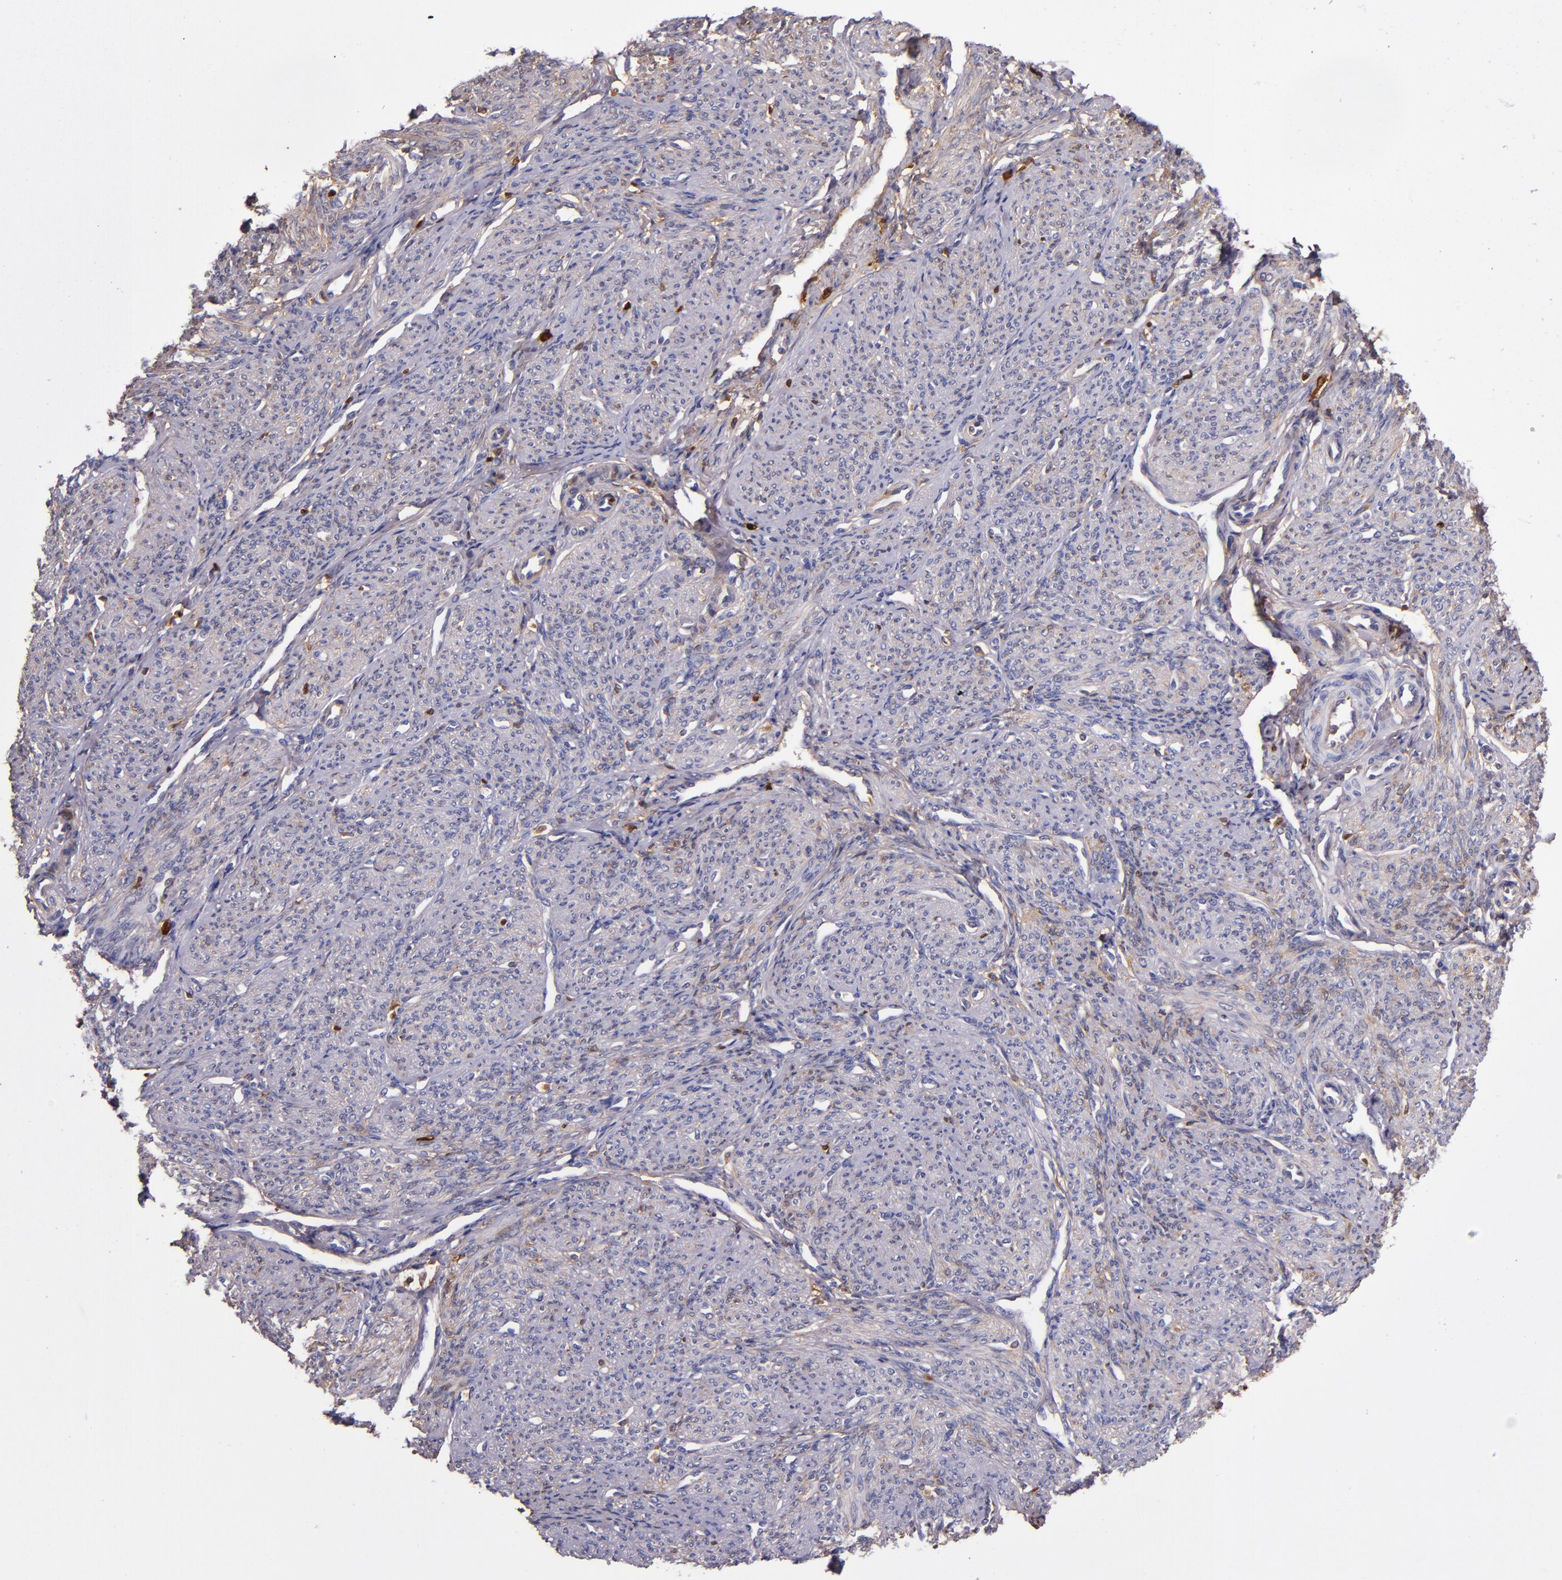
{"staining": {"intensity": "weak", "quantity": "25%-75%", "location": "cytoplasmic/membranous"}, "tissue": "smooth muscle", "cell_type": "Smooth muscle cells", "image_type": "normal", "snomed": [{"axis": "morphology", "description": "Normal tissue, NOS"}, {"axis": "topography", "description": "Cervix"}, {"axis": "topography", "description": "Endometrium"}], "caption": "Protein expression by immunohistochemistry shows weak cytoplasmic/membranous staining in about 25%-75% of smooth muscle cells in benign smooth muscle.", "gene": "CLEC3B", "patient": {"sex": "female", "age": 65}}